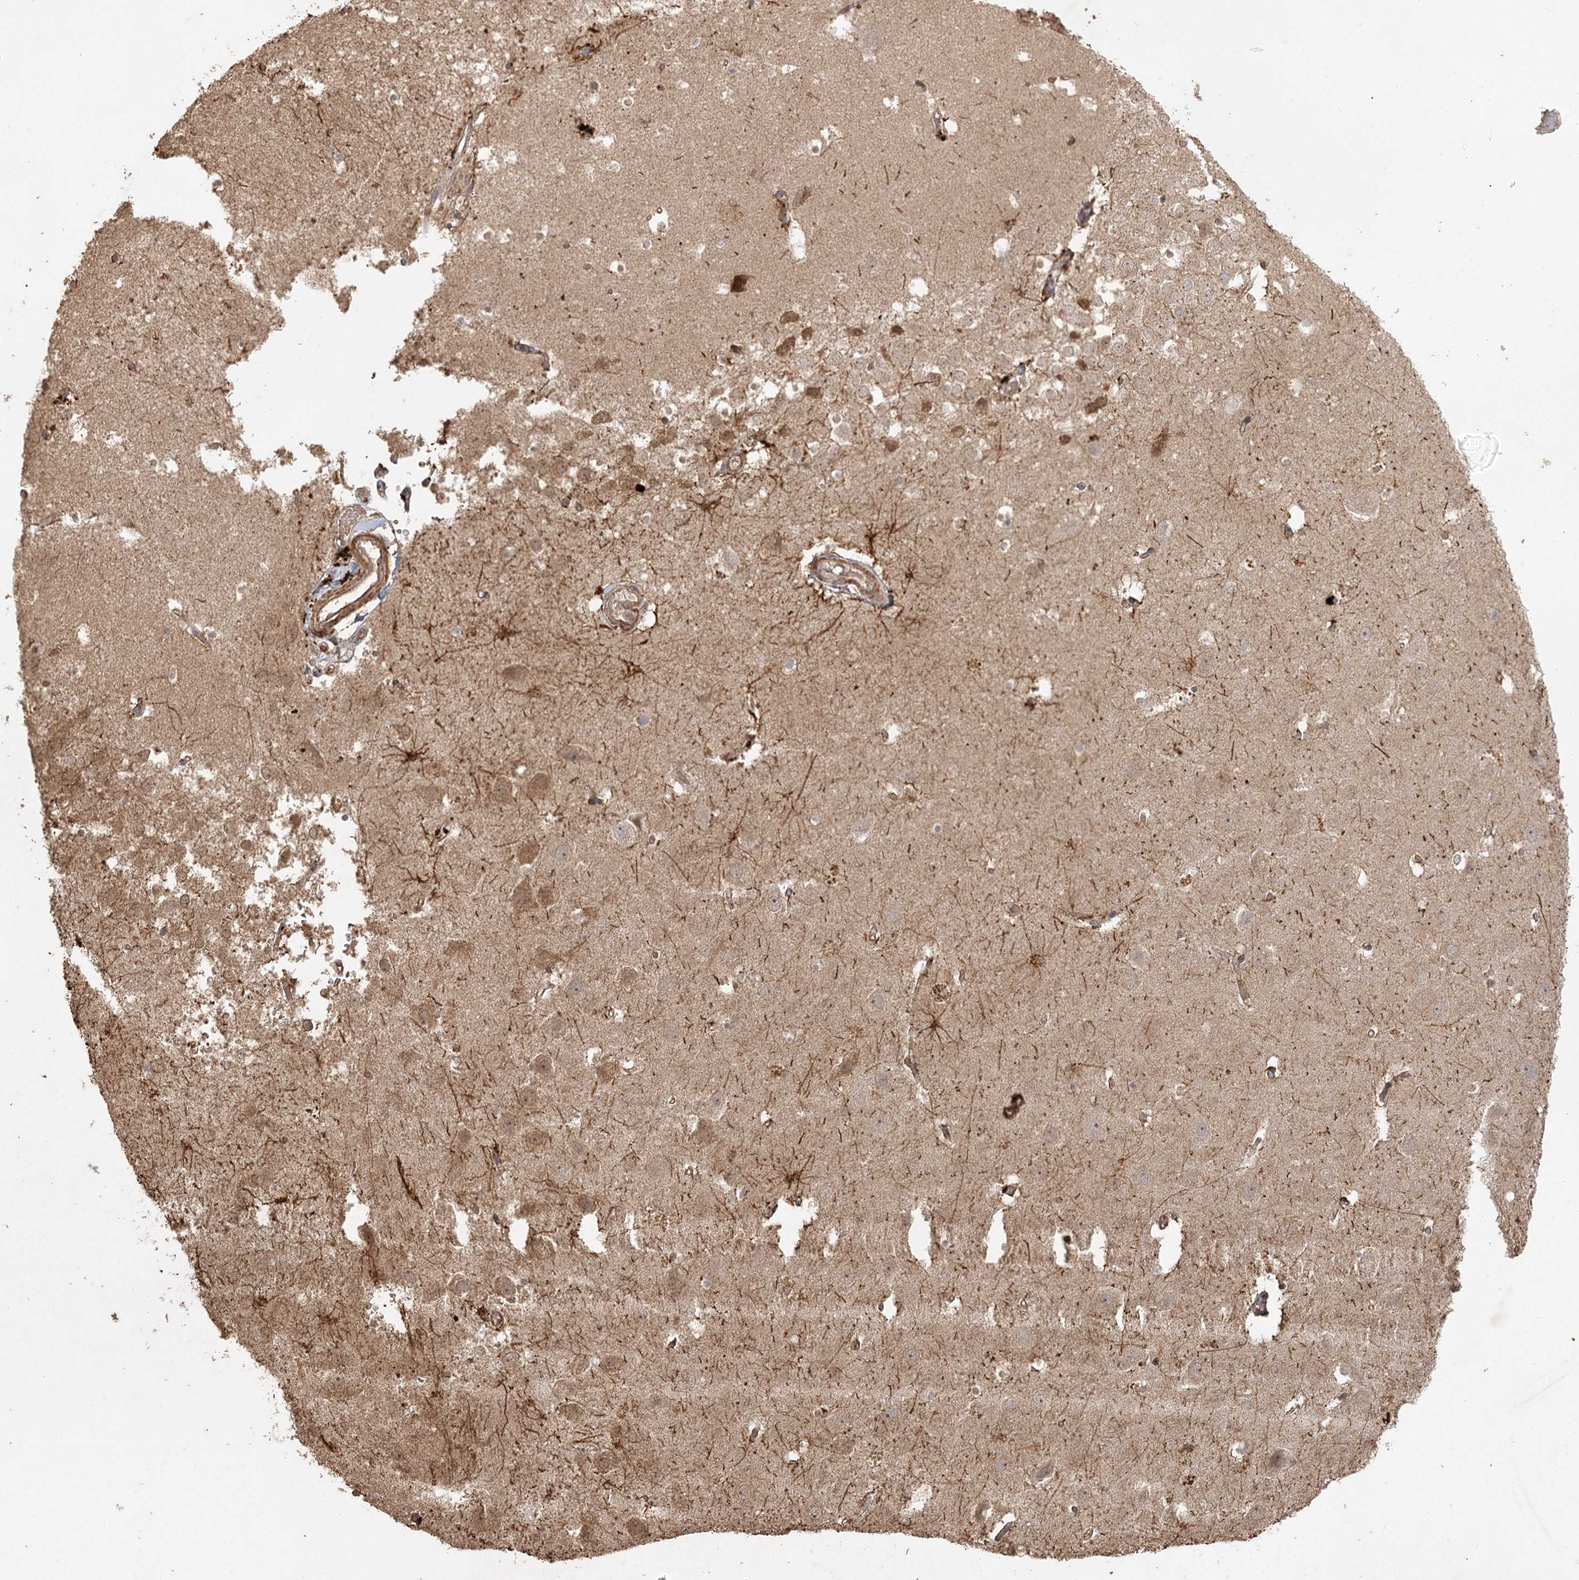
{"staining": {"intensity": "moderate", "quantity": "<25%", "location": "cytoplasmic/membranous"}, "tissue": "hippocampus", "cell_type": "Glial cells", "image_type": "normal", "snomed": [{"axis": "morphology", "description": "Normal tissue, NOS"}, {"axis": "topography", "description": "Hippocampus"}], "caption": "Hippocampus stained with DAB (3,3'-diaminobenzidine) immunohistochemistry reveals low levels of moderate cytoplasmic/membranous positivity in about <25% of glial cells.", "gene": "ARL13A", "patient": {"sex": "female", "age": 52}}